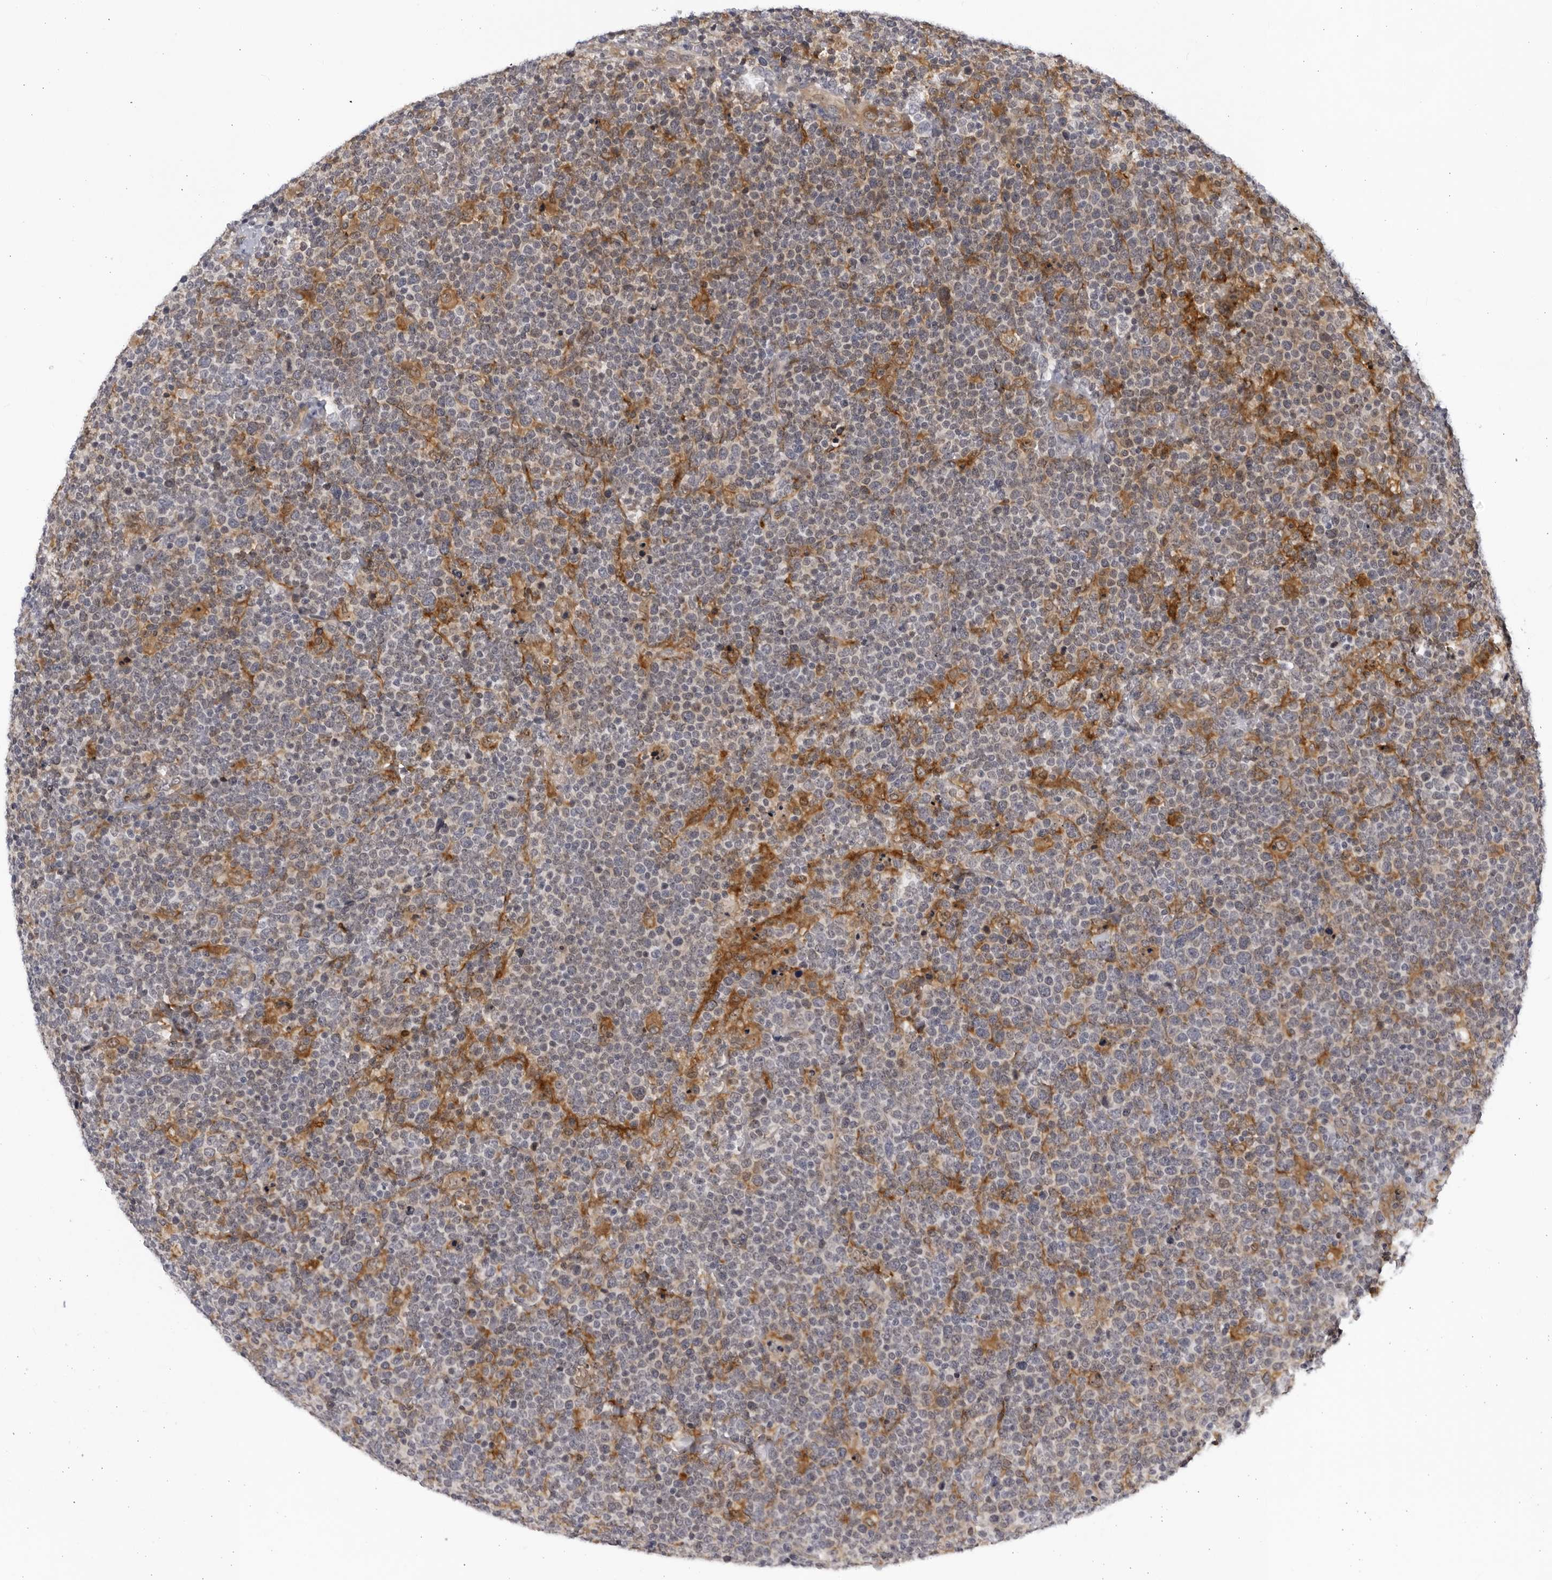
{"staining": {"intensity": "negative", "quantity": "none", "location": "none"}, "tissue": "lymphoma", "cell_type": "Tumor cells", "image_type": "cancer", "snomed": [{"axis": "morphology", "description": "Malignant lymphoma, non-Hodgkin's type, High grade"}, {"axis": "topography", "description": "Lymph node"}], "caption": "Immunohistochemistry (IHC) of lymphoma exhibits no positivity in tumor cells.", "gene": "BMP2K", "patient": {"sex": "male", "age": 61}}